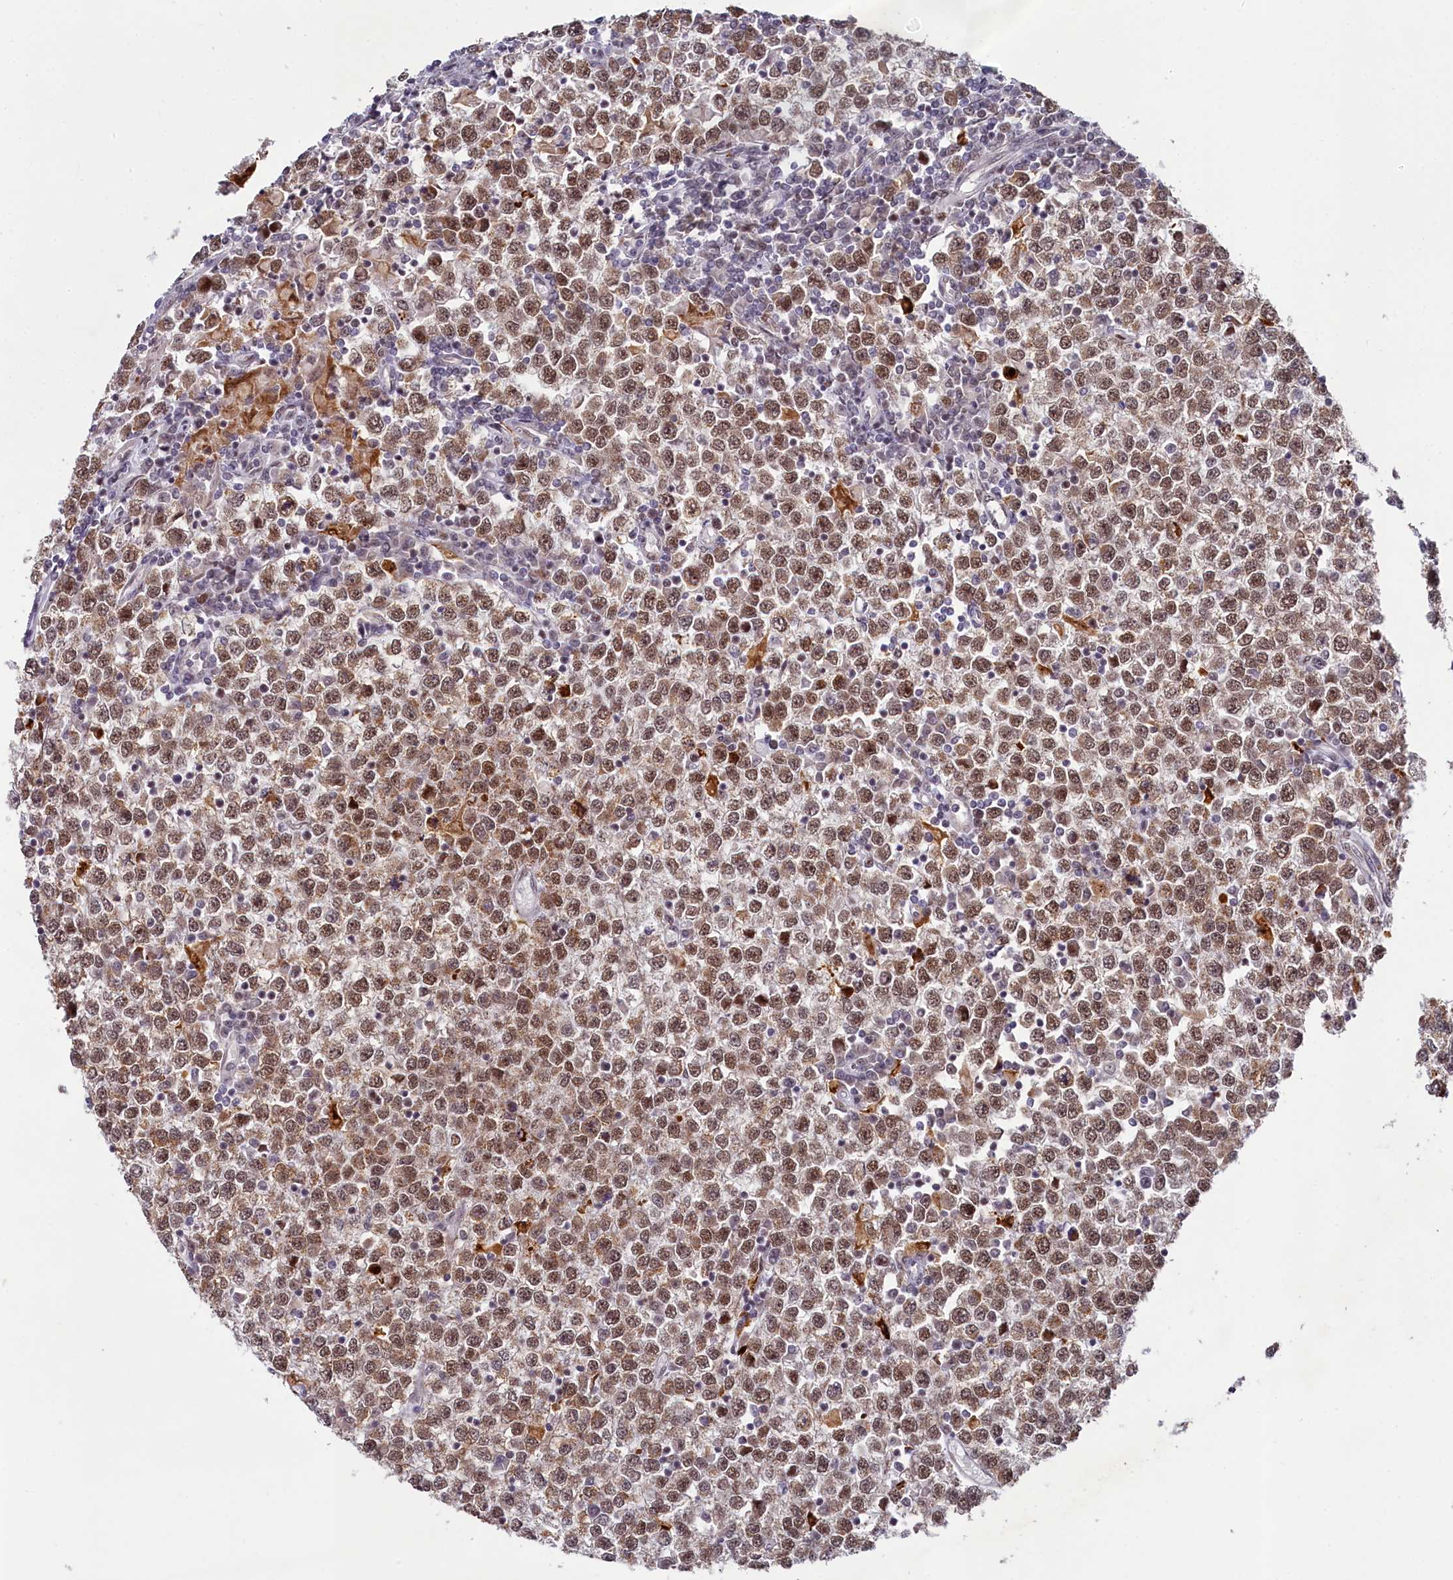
{"staining": {"intensity": "moderate", "quantity": ">75%", "location": "cytoplasmic/membranous,nuclear"}, "tissue": "testis cancer", "cell_type": "Tumor cells", "image_type": "cancer", "snomed": [{"axis": "morphology", "description": "Seminoma, NOS"}, {"axis": "topography", "description": "Testis"}], "caption": "IHC photomicrograph of neoplastic tissue: human seminoma (testis) stained using immunohistochemistry demonstrates medium levels of moderate protein expression localized specifically in the cytoplasmic/membranous and nuclear of tumor cells, appearing as a cytoplasmic/membranous and nuclear brown color.", "gene": "PPHLN1", "patient": {"sex": "male", "age": 65}}